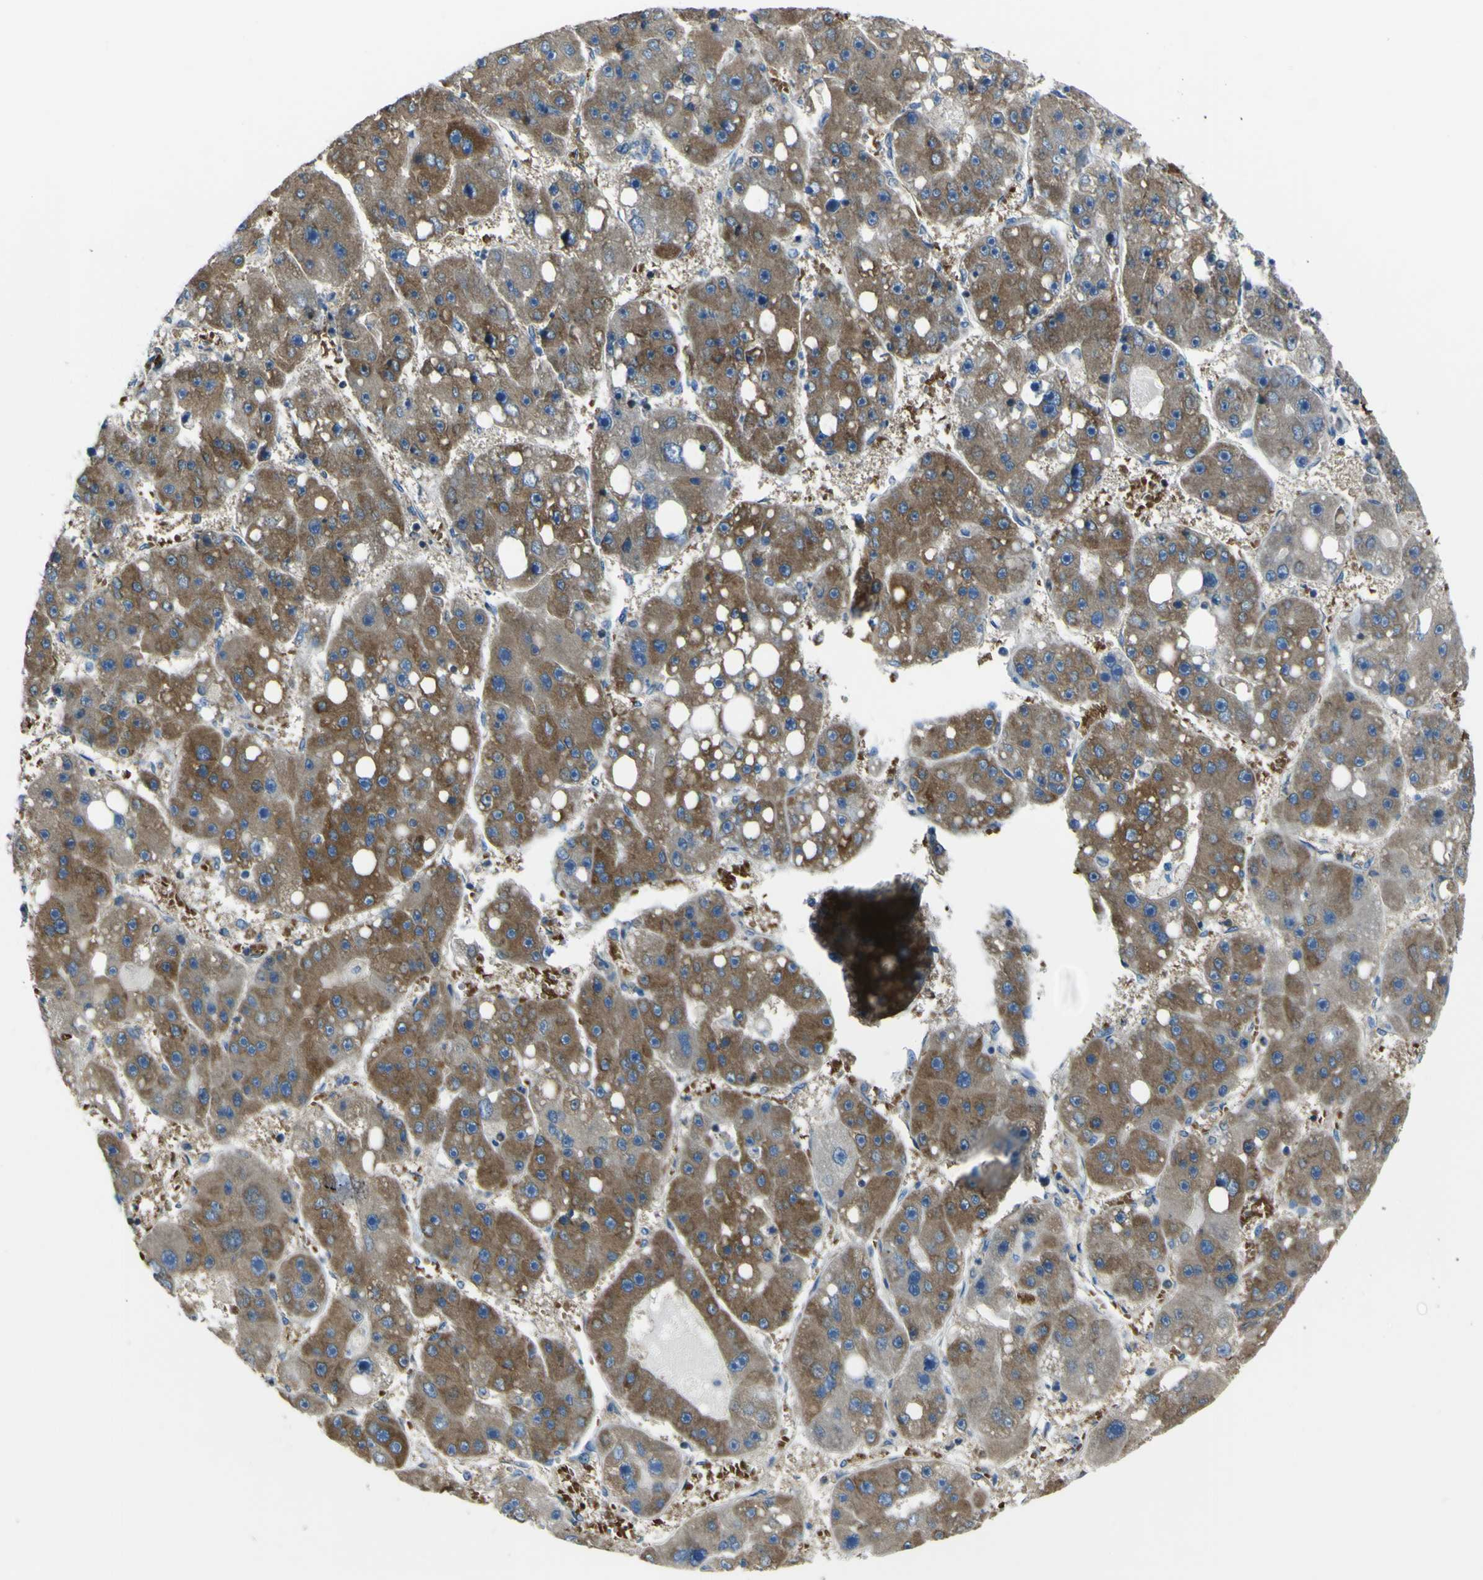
{"staining": {"intensity": "moderate", "quantity": ">75%", "location": "cytoplasmic/membranous"}, "tissue": "liver cancer", "cell_type": "Tumor cells", "image_type": "cancer", "snomed": [{"axis": "morphology", "description": "Carcinoma, Hepatocellular, NOS"}, {"axis": "topography", "description": "Liver"}], "caption": "IHC of hepatocellular carcinoma (liver) displays medium levels of moderate cytoplasmic/membranous expression in approximately >75% of tumor cells.", "gene": "STIM1", "patient": {"sex": "female", "age": 61}}